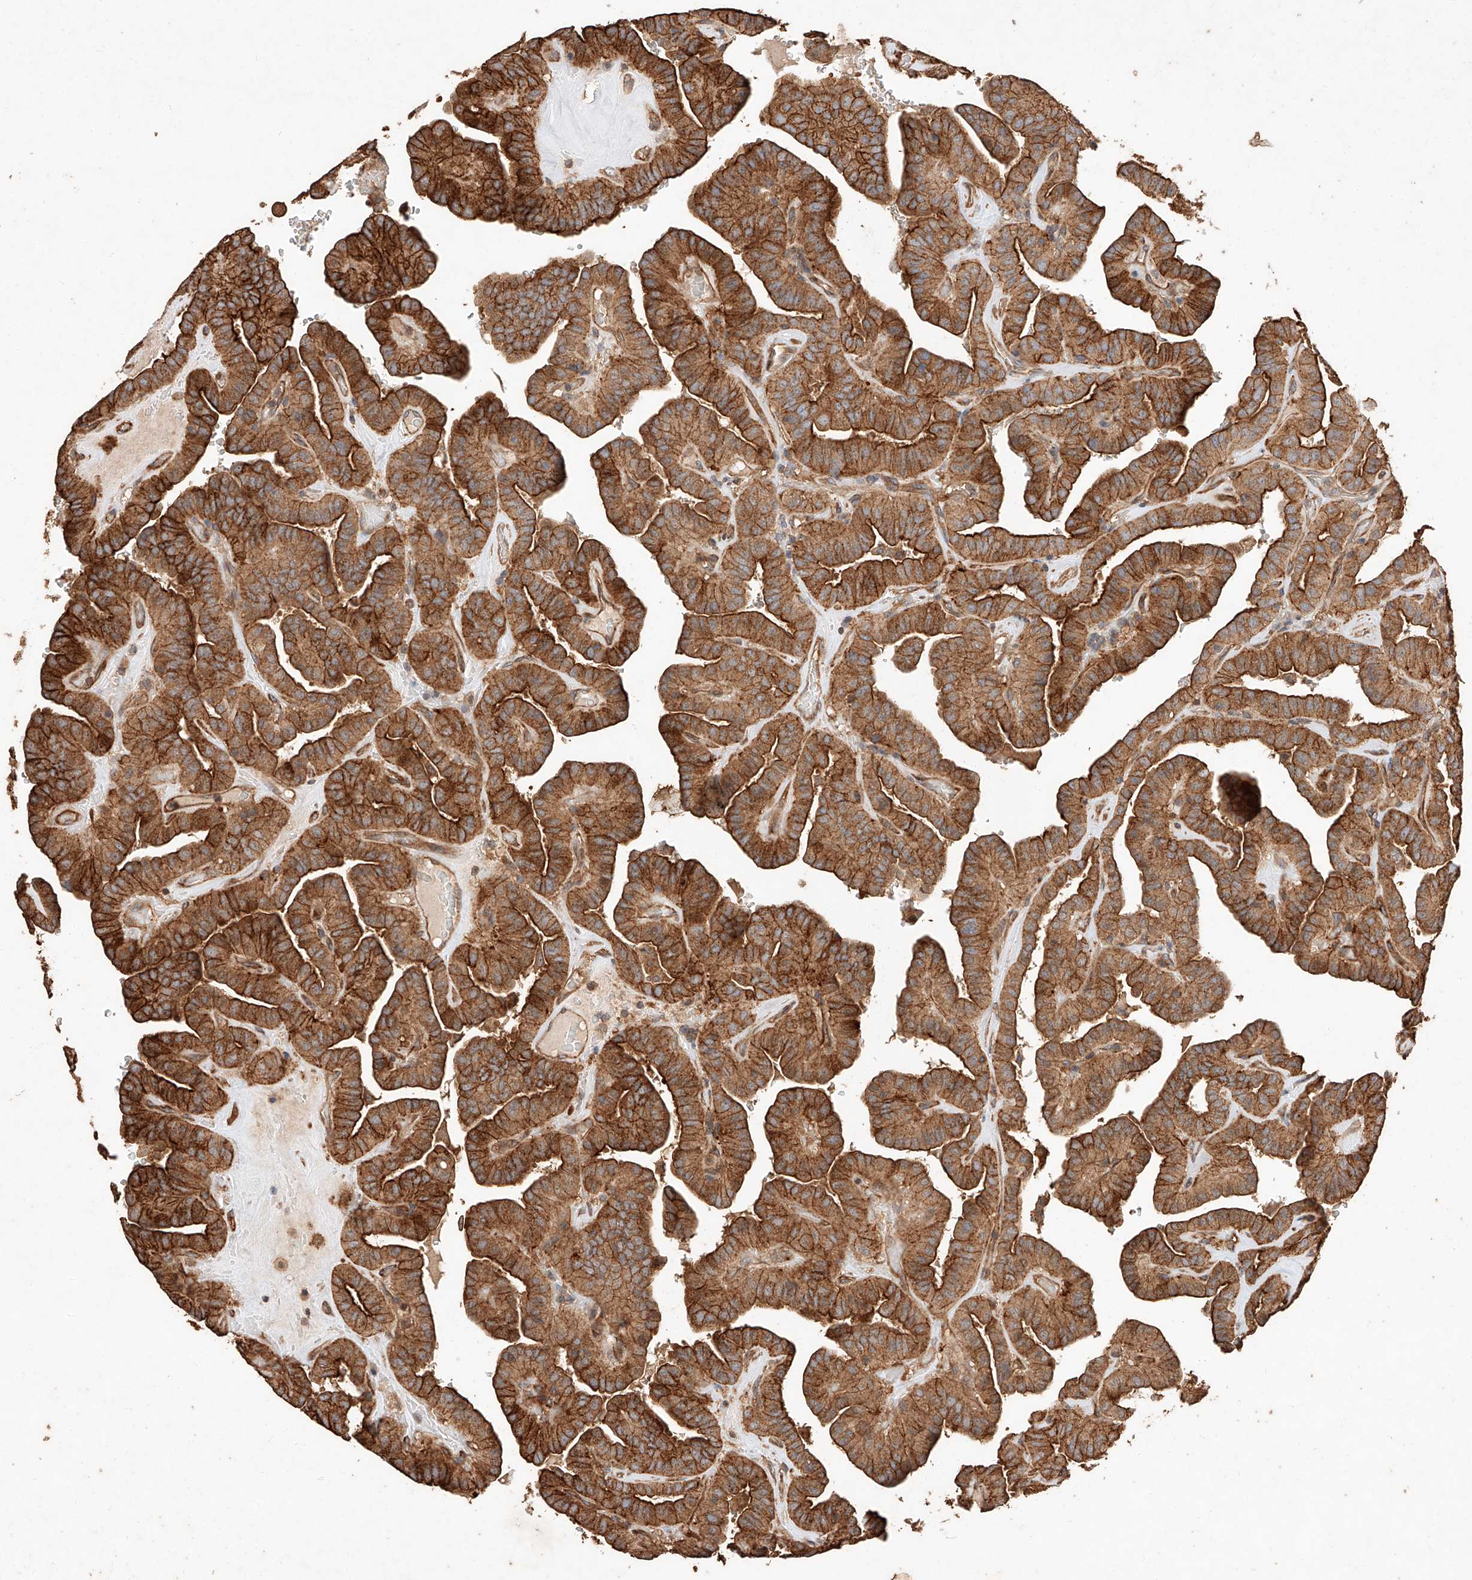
{"staining": {"intensity": "strong", "quantity": ">75%", "location": "cytoplasmic/membranous"}, "tissue": "thyroid cancer", "cell_type": "Tumor cells", "image_type": "cancer", "snomed": [{"axis": "morphology", "description": "Papillary adenocarcinoma, NOS"}, {"axis": "topography", "description": "Thyroid gland"}], "caption": "A high-resolution micrograph shows immunohistochemistry staining of papillary adenocarcinoma (thyroid), which shows strong cytoplasmic/membranous expression in about >75% of tumor cells. (DAB (3,3'-diaminobenzidine) IHC with brightfield microscopy, high magnification).", "gene": "GHDC", "patient": {"sex": "male", "age": 77}}